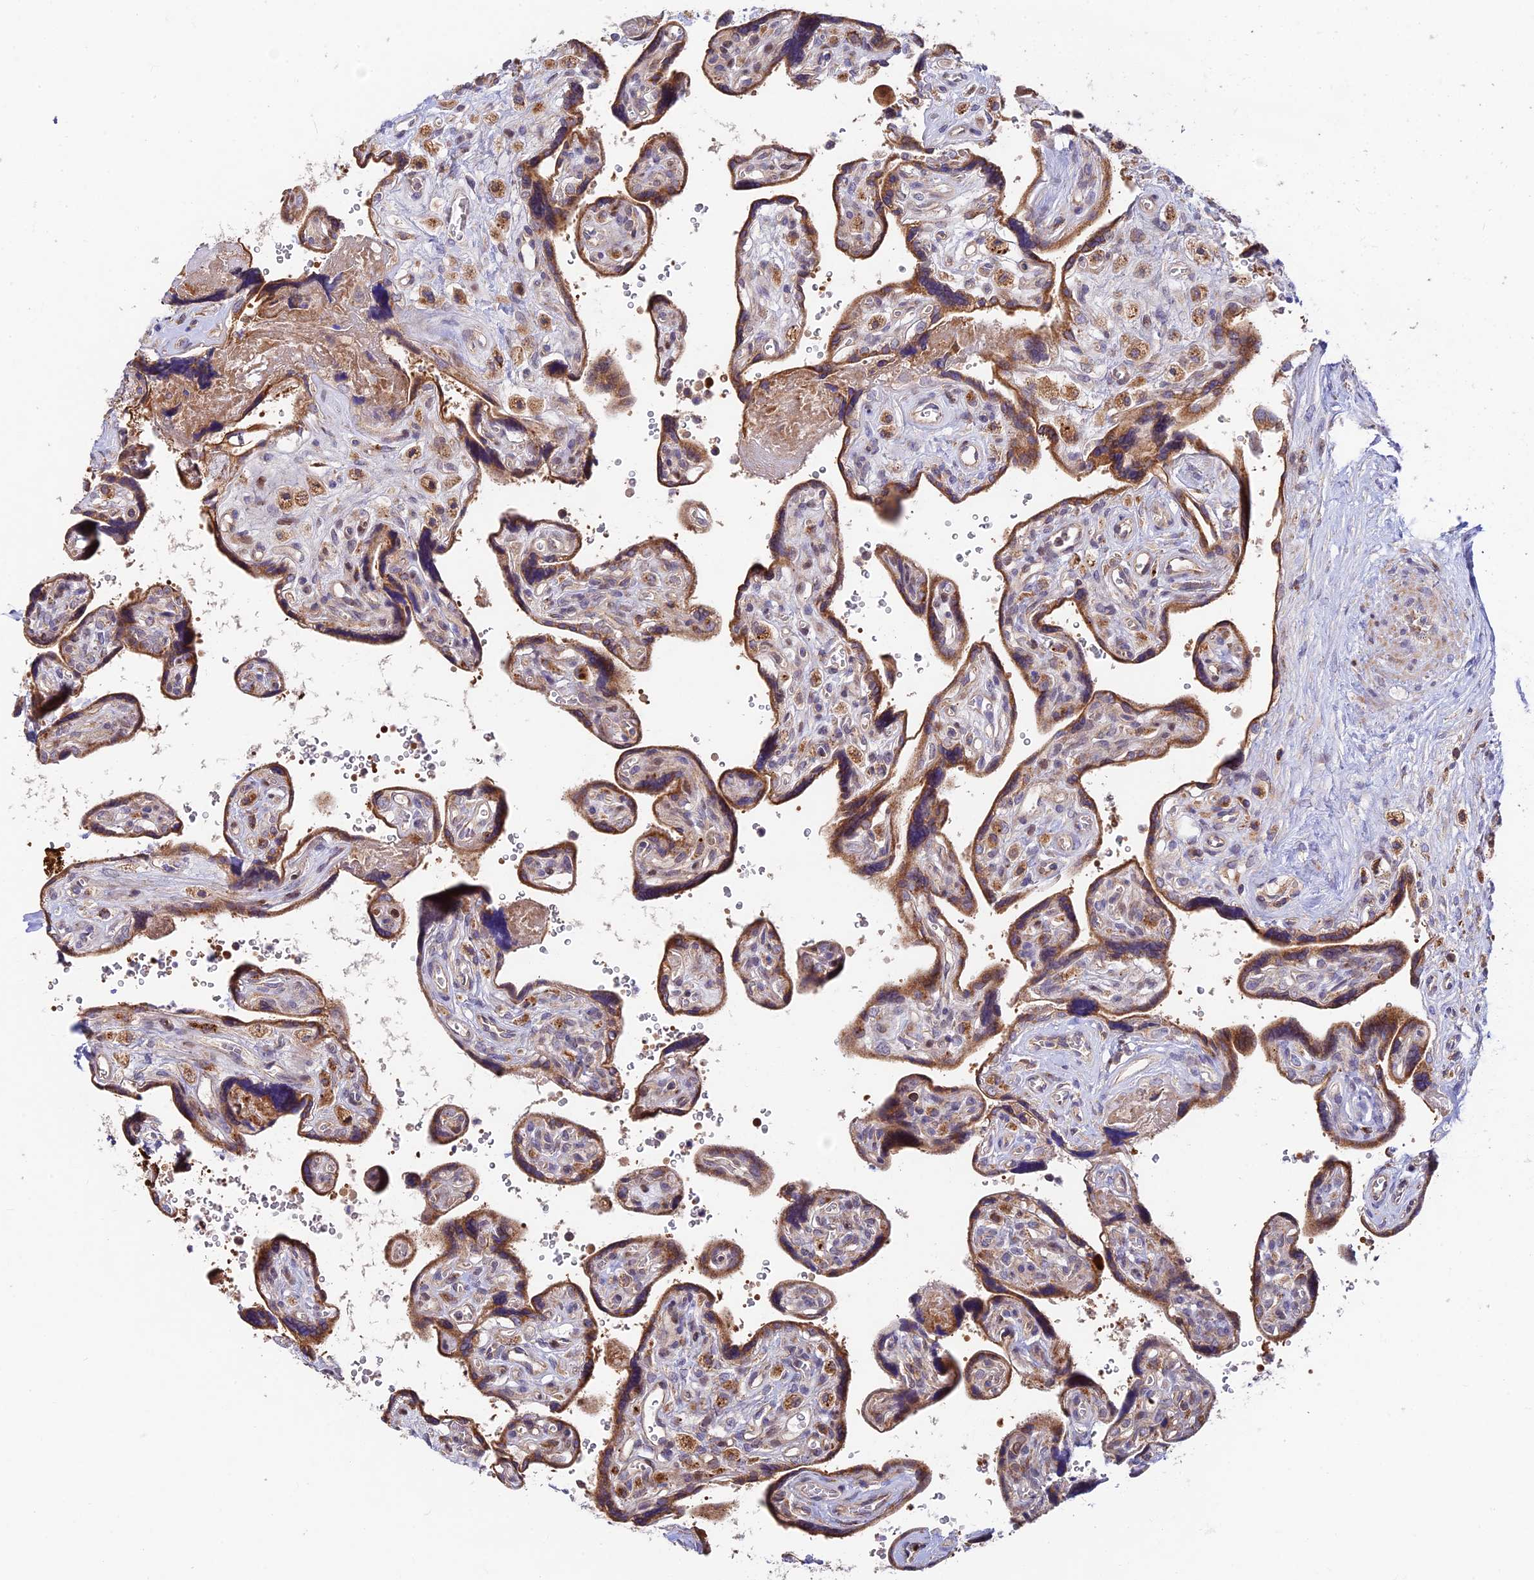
{"staining": {"intensity": "moderate", "quantity": ">75%", "location": "cytoplasmic/membranous"}, "tissue": "placenta", "cell_type": "Trophoblastic cells", "image_type": "normal", "snomed": [{"axis": "morphology", "description": "Normal tissue, NOS"}, {"axis": "topography", "description": "Placenta"}], "caption": "Protein staining of benign placenta exhibits moderate cytoplasmic/membranous staining in approximately >75% of trophoblastic cells.", "gene": "FUOM", "patient": {"sex": "female", "age": 39}}